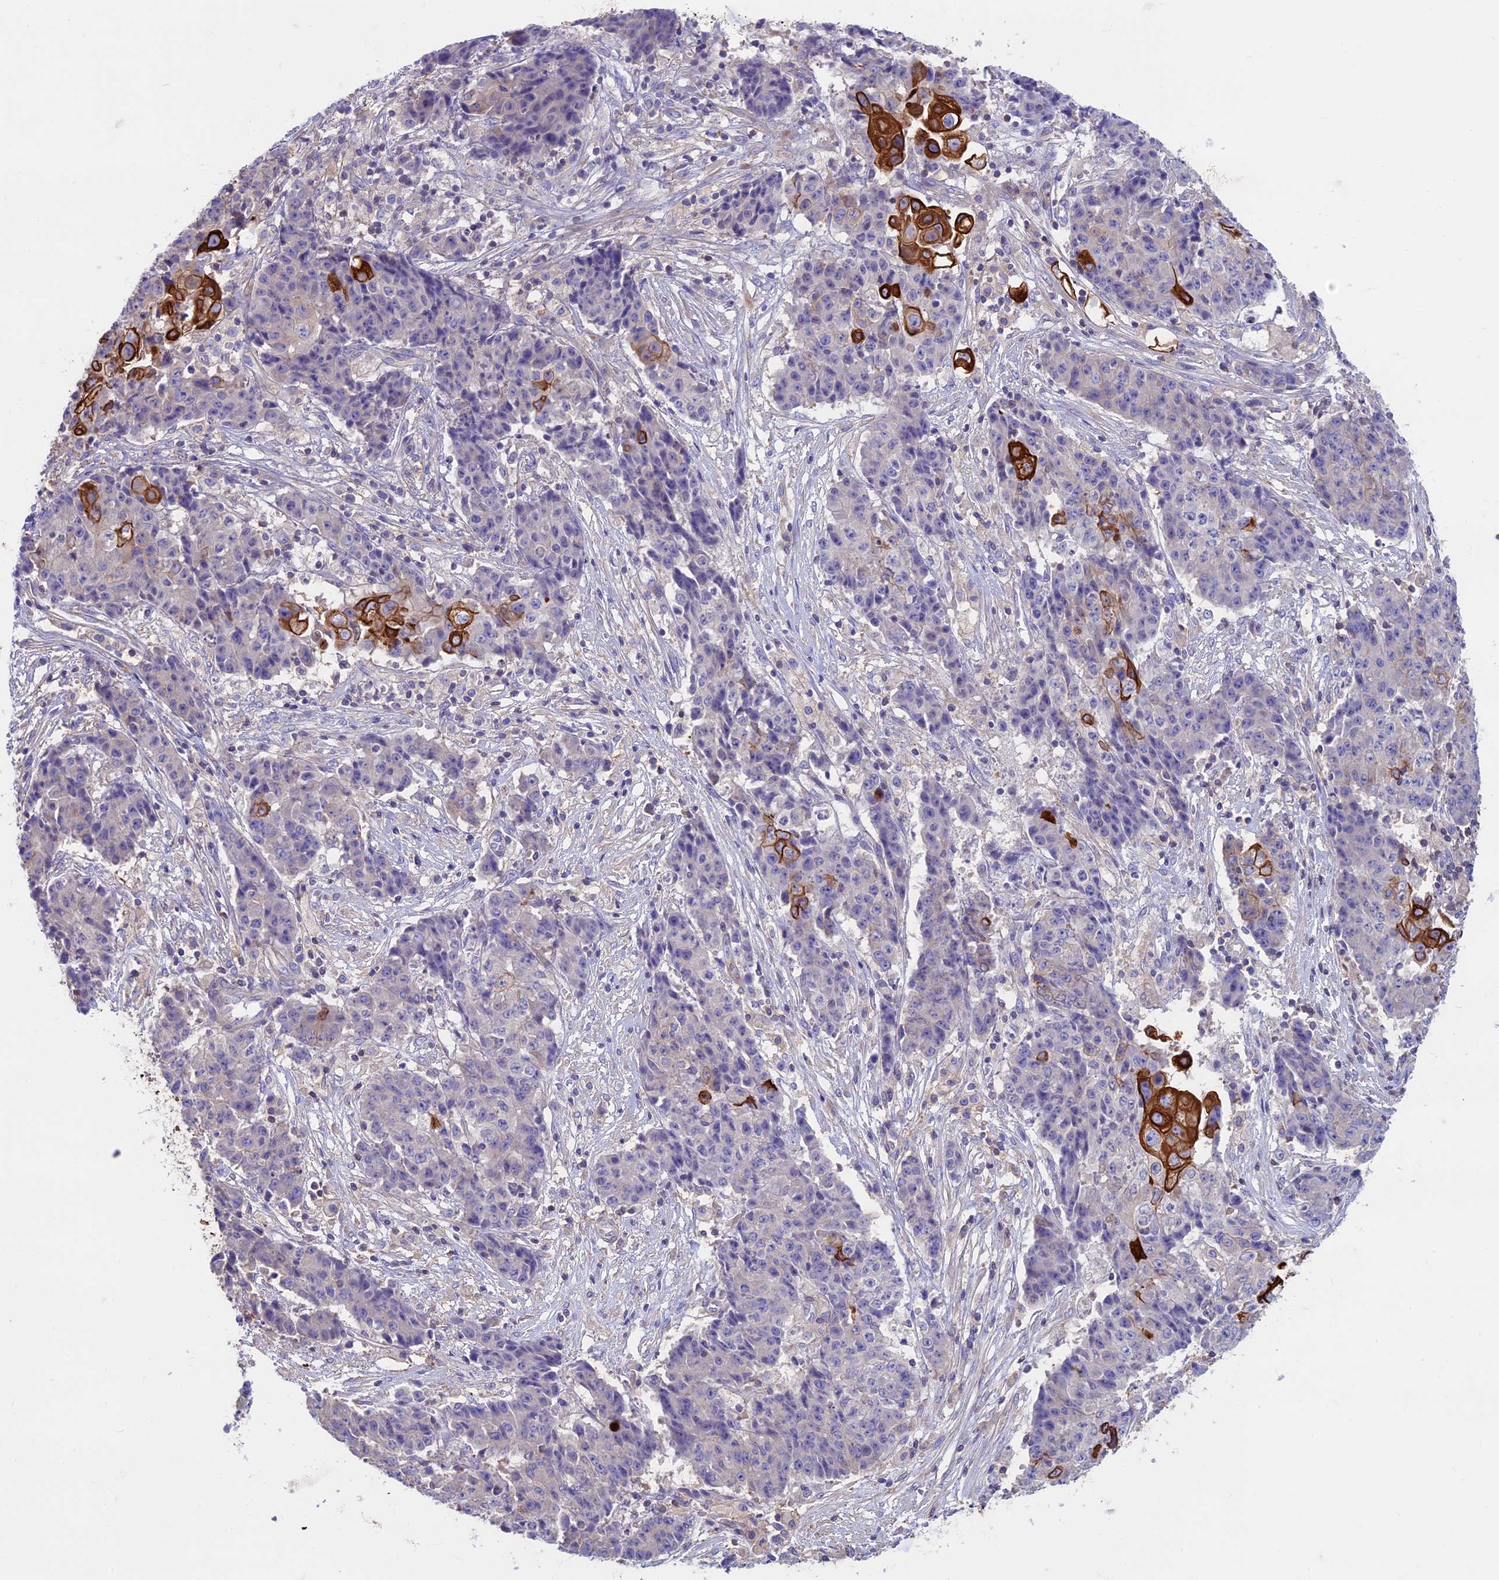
{"staining": {"intensity": "strong", "quantity": "<25%", "location": "cytoplasmic/membranous"}, "tissue": "ovarian cancer", "cell_type": "Tumor cells", "image_type": "cancer", "snomed": [{"axis": "morphology", "description": "Carcinoma, endometroid"}, {"axis": "topography", "description": "Ovary"}], "caption": "IHC (DAB (3,3'-diaminobenzidine)) staining of ovarian endometroid carcinoma demonstrates strong cytoplasmic/membranous protein expression in approximately <25% of tumor cells.", "gene": "CDAN1", "patient": {"sex": "female", "age": 42}}